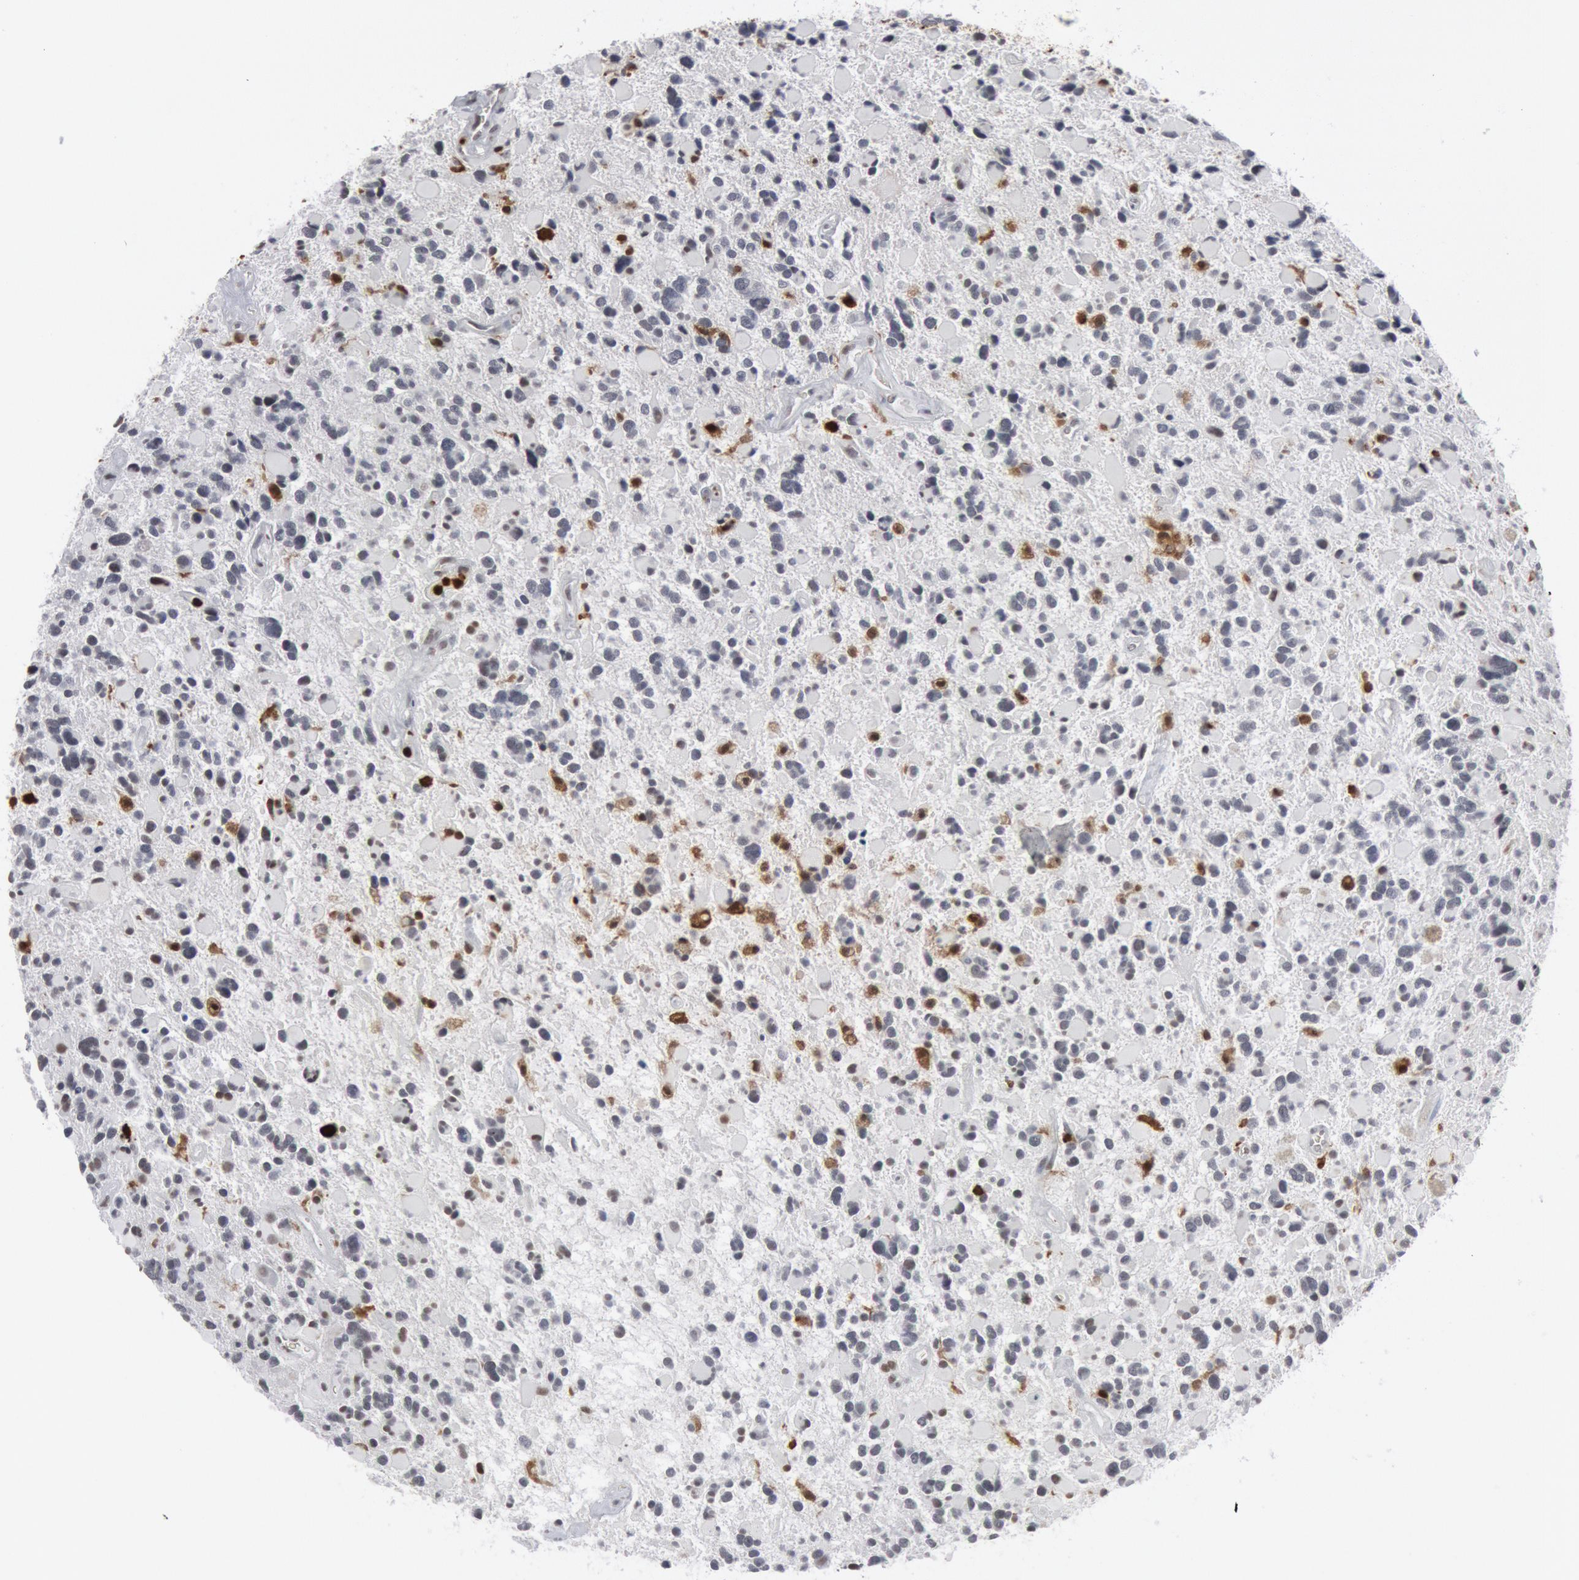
{"staining": {"intensity": "negative", "quantity": "none", "location": "none"}, "tissue": "glioma", "cell_type": "Tumor cells", "image_type": "cancer", "snomed": [{"axis": "morphology", "description": "Glioma, malignant, High grade"}, {"axis": "topography", "description": "Brain"}], "caption": "The micrograph demonstrates no significant staining in tumor cells of glioma. Brightfield microscopy of immunohistochemistry stained with DAB (brown) and hematoxylin (blue), captured at high magnification.", "gene": "PTPN6", "patient": {"sex": "female", "age": 37}}